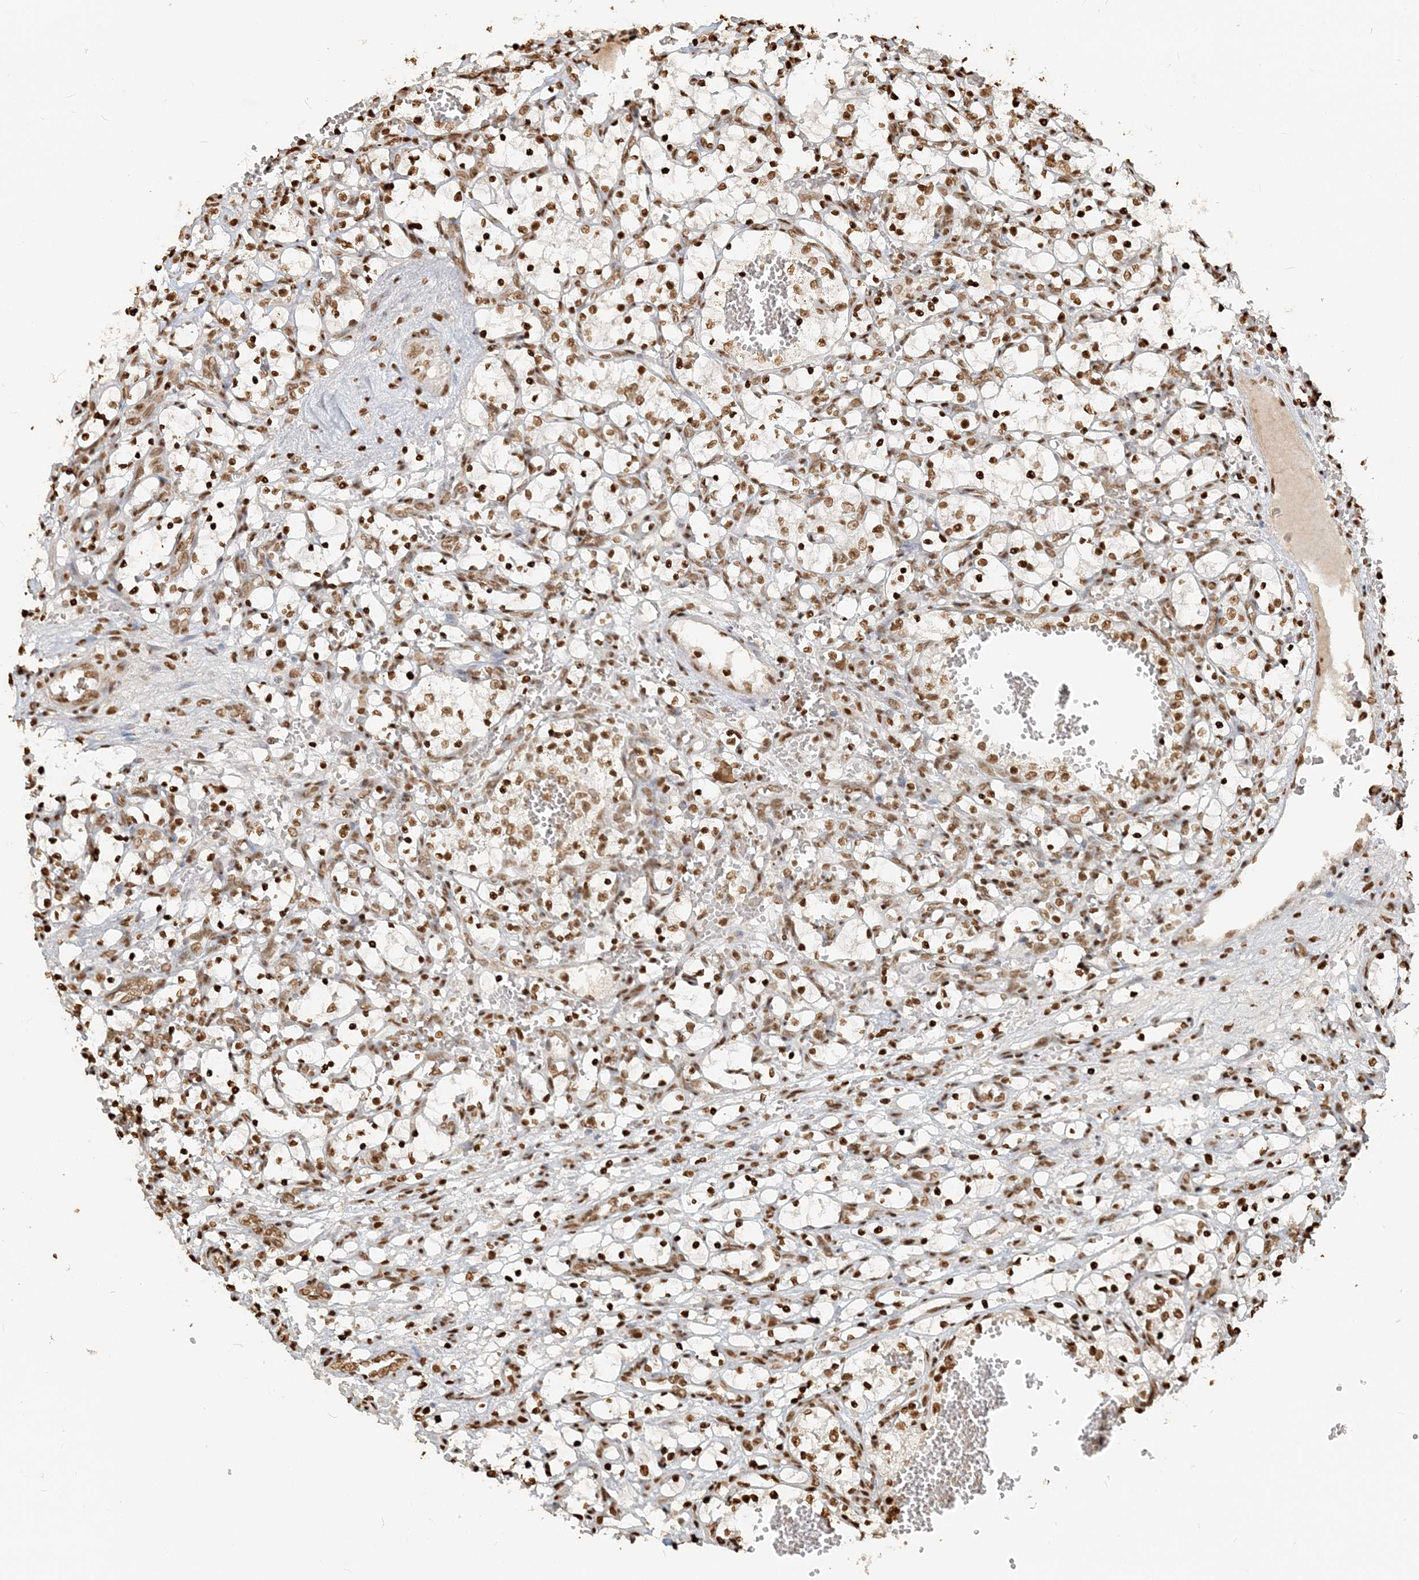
{"staining": {"intensity": "strong", "quantity": ">75%", "location": "nuclear"}, "tissue": "renal cancer", "cell_type": "Tumor cells", "image_type": "cancer", "snomed": [{"axis": "morphology", "description": "Adenocarcinoma, NOS"}, {"axis": "topography", "description": "Kidney"}], "caption": "Immunohistochemical staining of renal cancer exhibits high levels of strong nuclear staining in approximately >75% of tumor cells.", "gene": "H3-3B", "patient": {"sex": "female", "age": 69}}